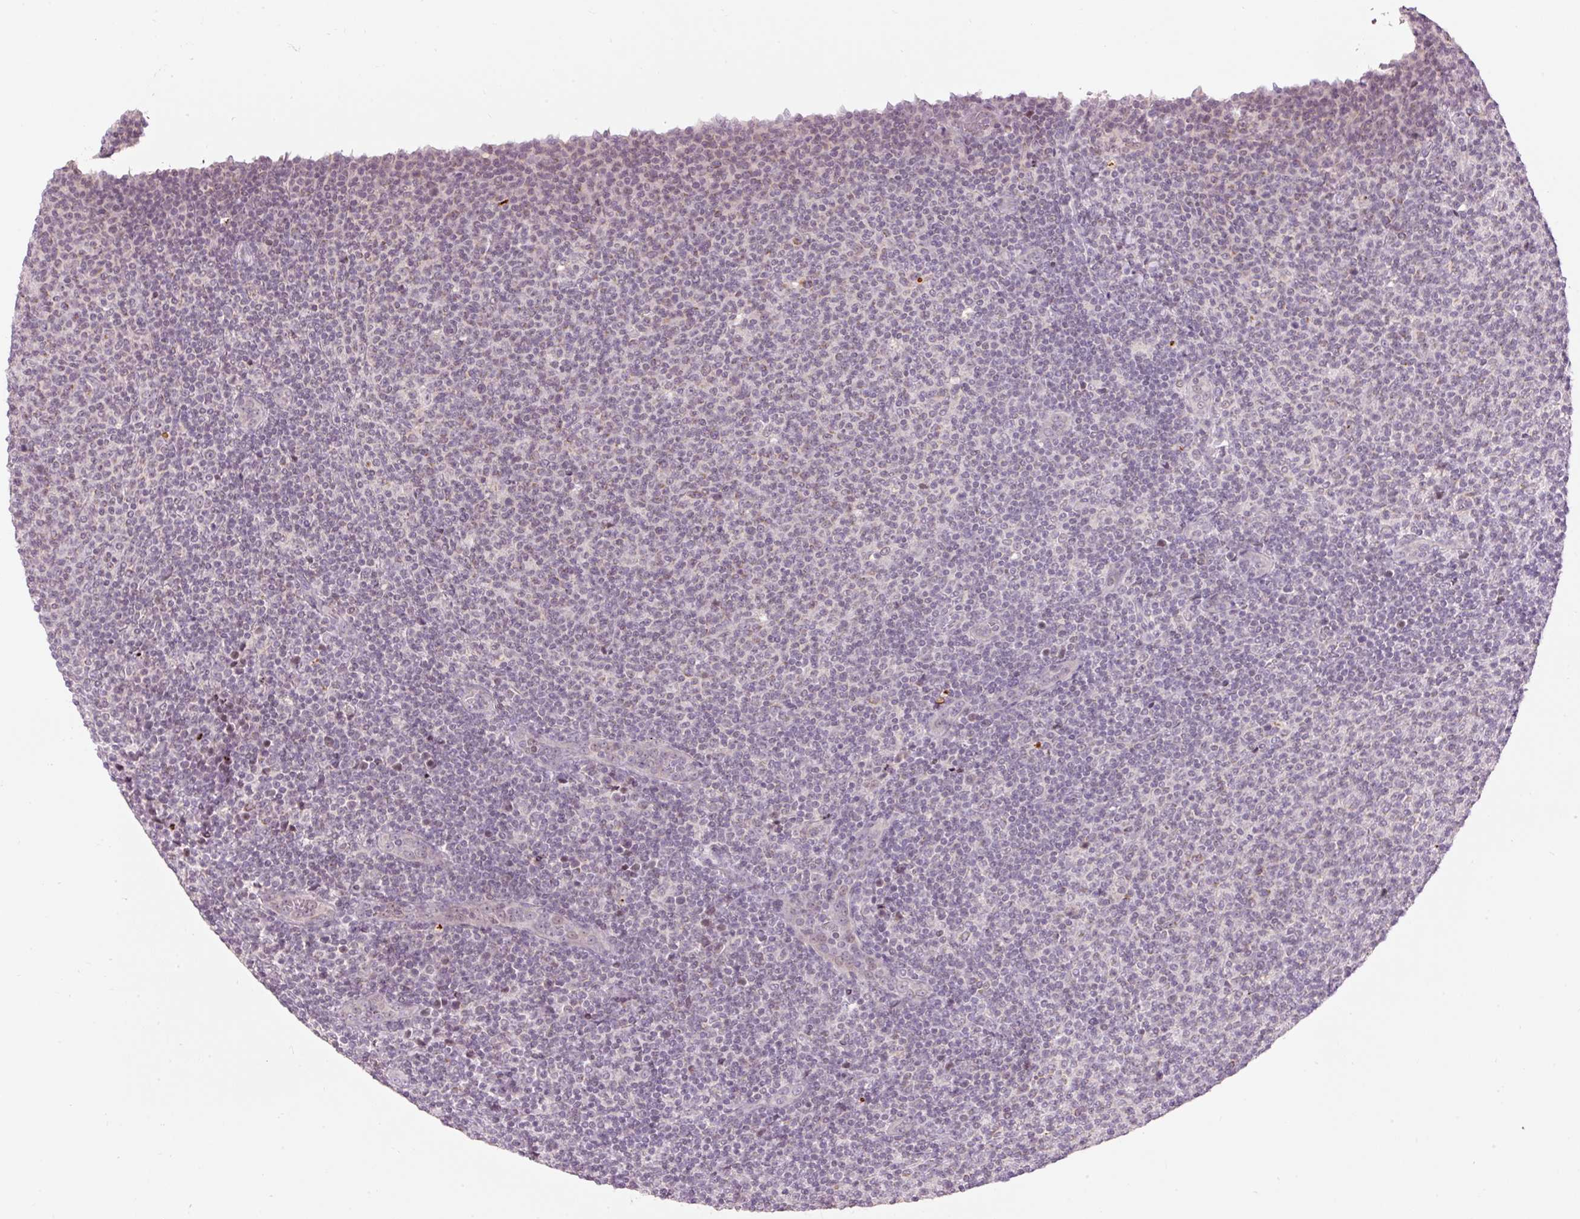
{"staining": {"intensity": "negative", "quantity": "none", "location": "none"}, "tissue": "lymphoma", "cell_type": "Tumor cells", "image_type": "cancer", "snomed": [{"axis": "morphology", "description": "Malignant lymphoma, non-Hodgkin's type, Low grade"}, {"axis": "topography", "description": "Lymph node"}], "caption": "Tumor cells are negative for brown protein staining in malignant lymphoma, non-Hodgkin's type (low-grade).", "gene": "ABHD11", "patient": {"sex": "male", "age": 66}}